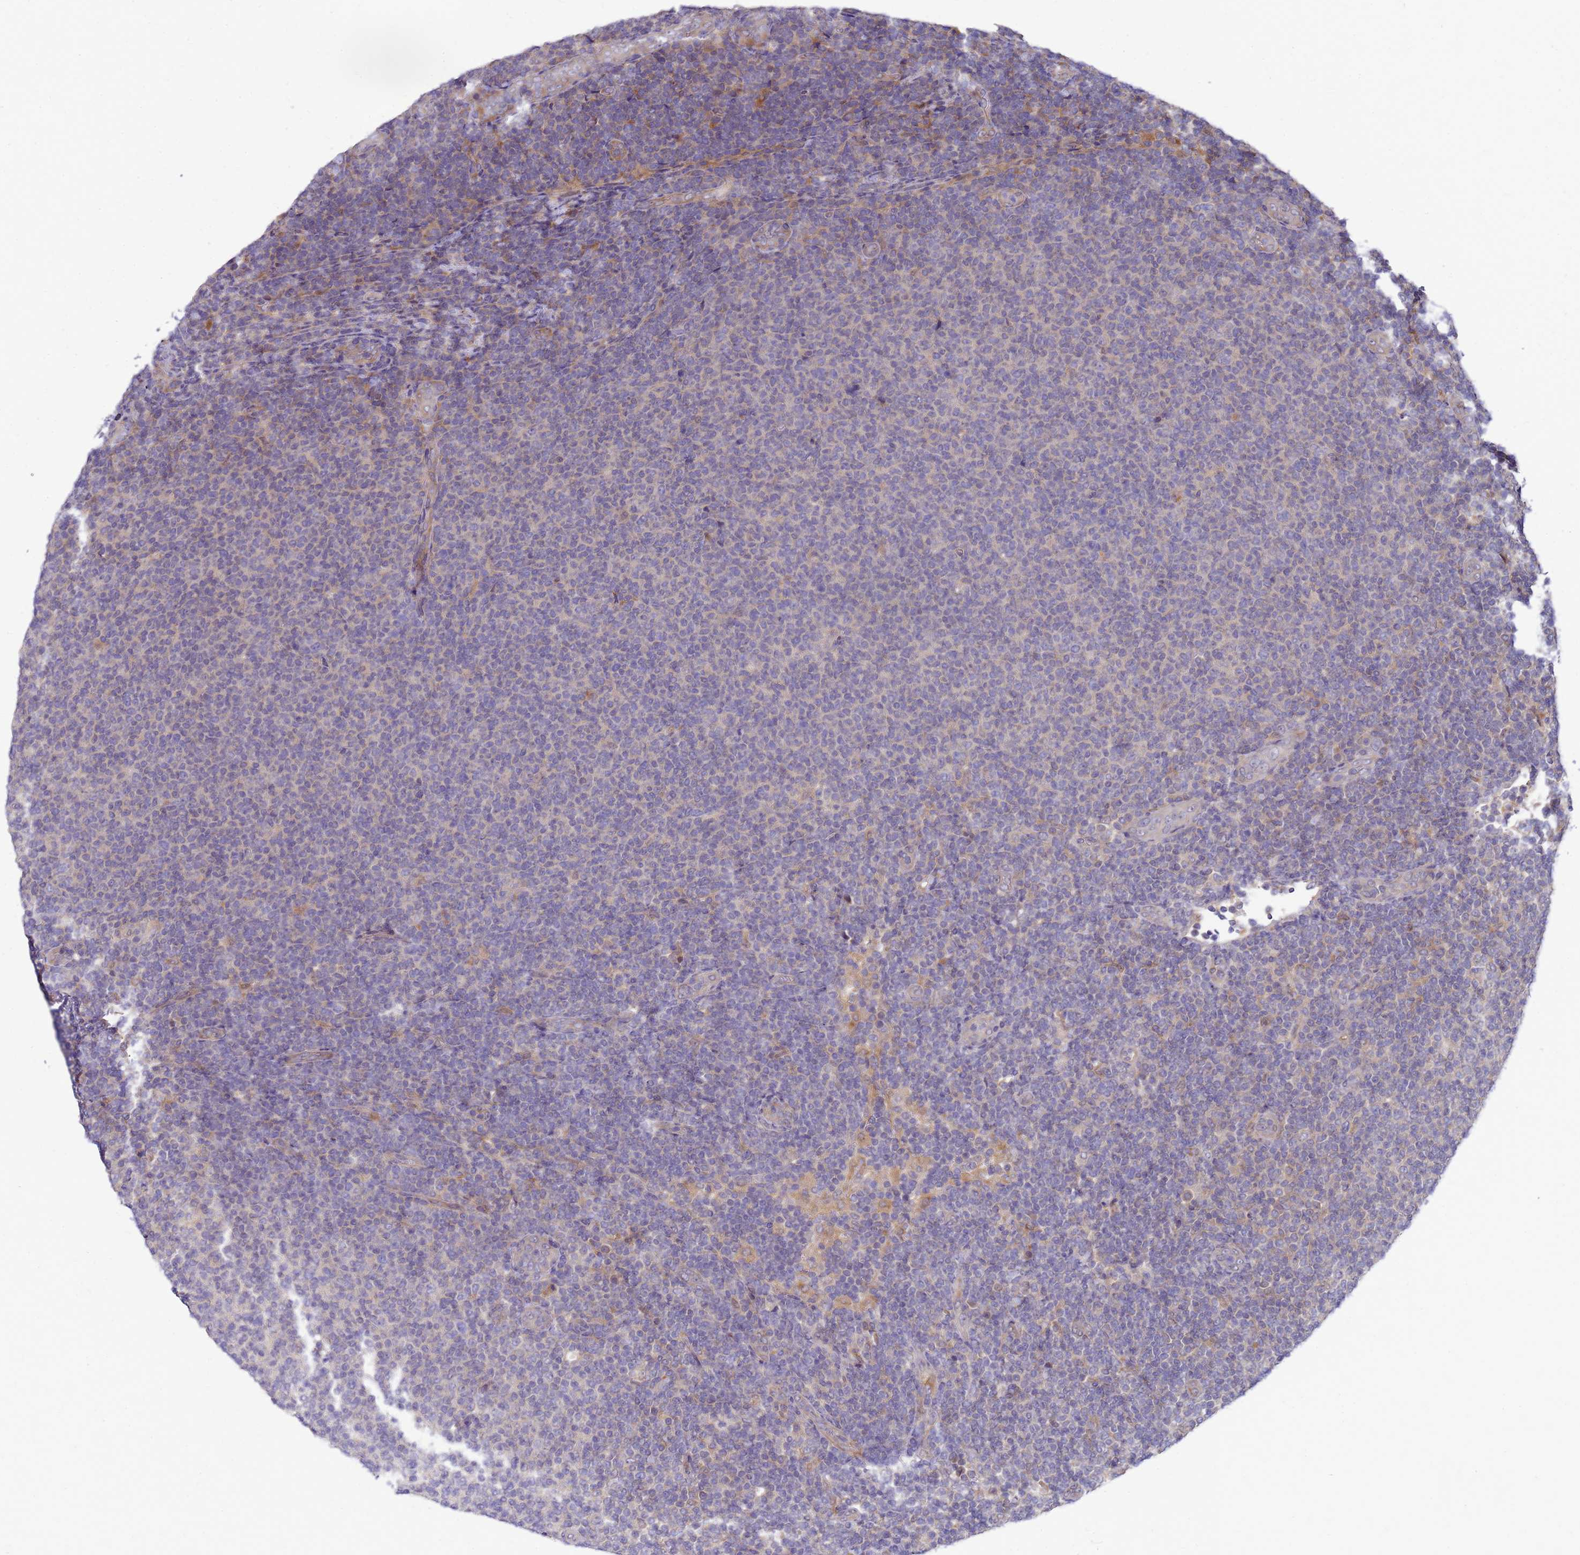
{"staining": {"intensity": "negative", "quantity": "none", "location": "none"}, "tissue": "lymphoma", "cell_type": "Tumor cells", "image_type": "cancer", "snomed": [{"axis": "morphology", "description": "Malignant lymphoma, non-Hodgkin's type, Low grade"}, {"axis": "topography", "description": "Lymph node"}], "caption": "Immunohistochemistry of lymphoma reveals no positivity in tumor cells.", "gene": "ENOPH1", "patient": {"sex": "male", "age": 66}}